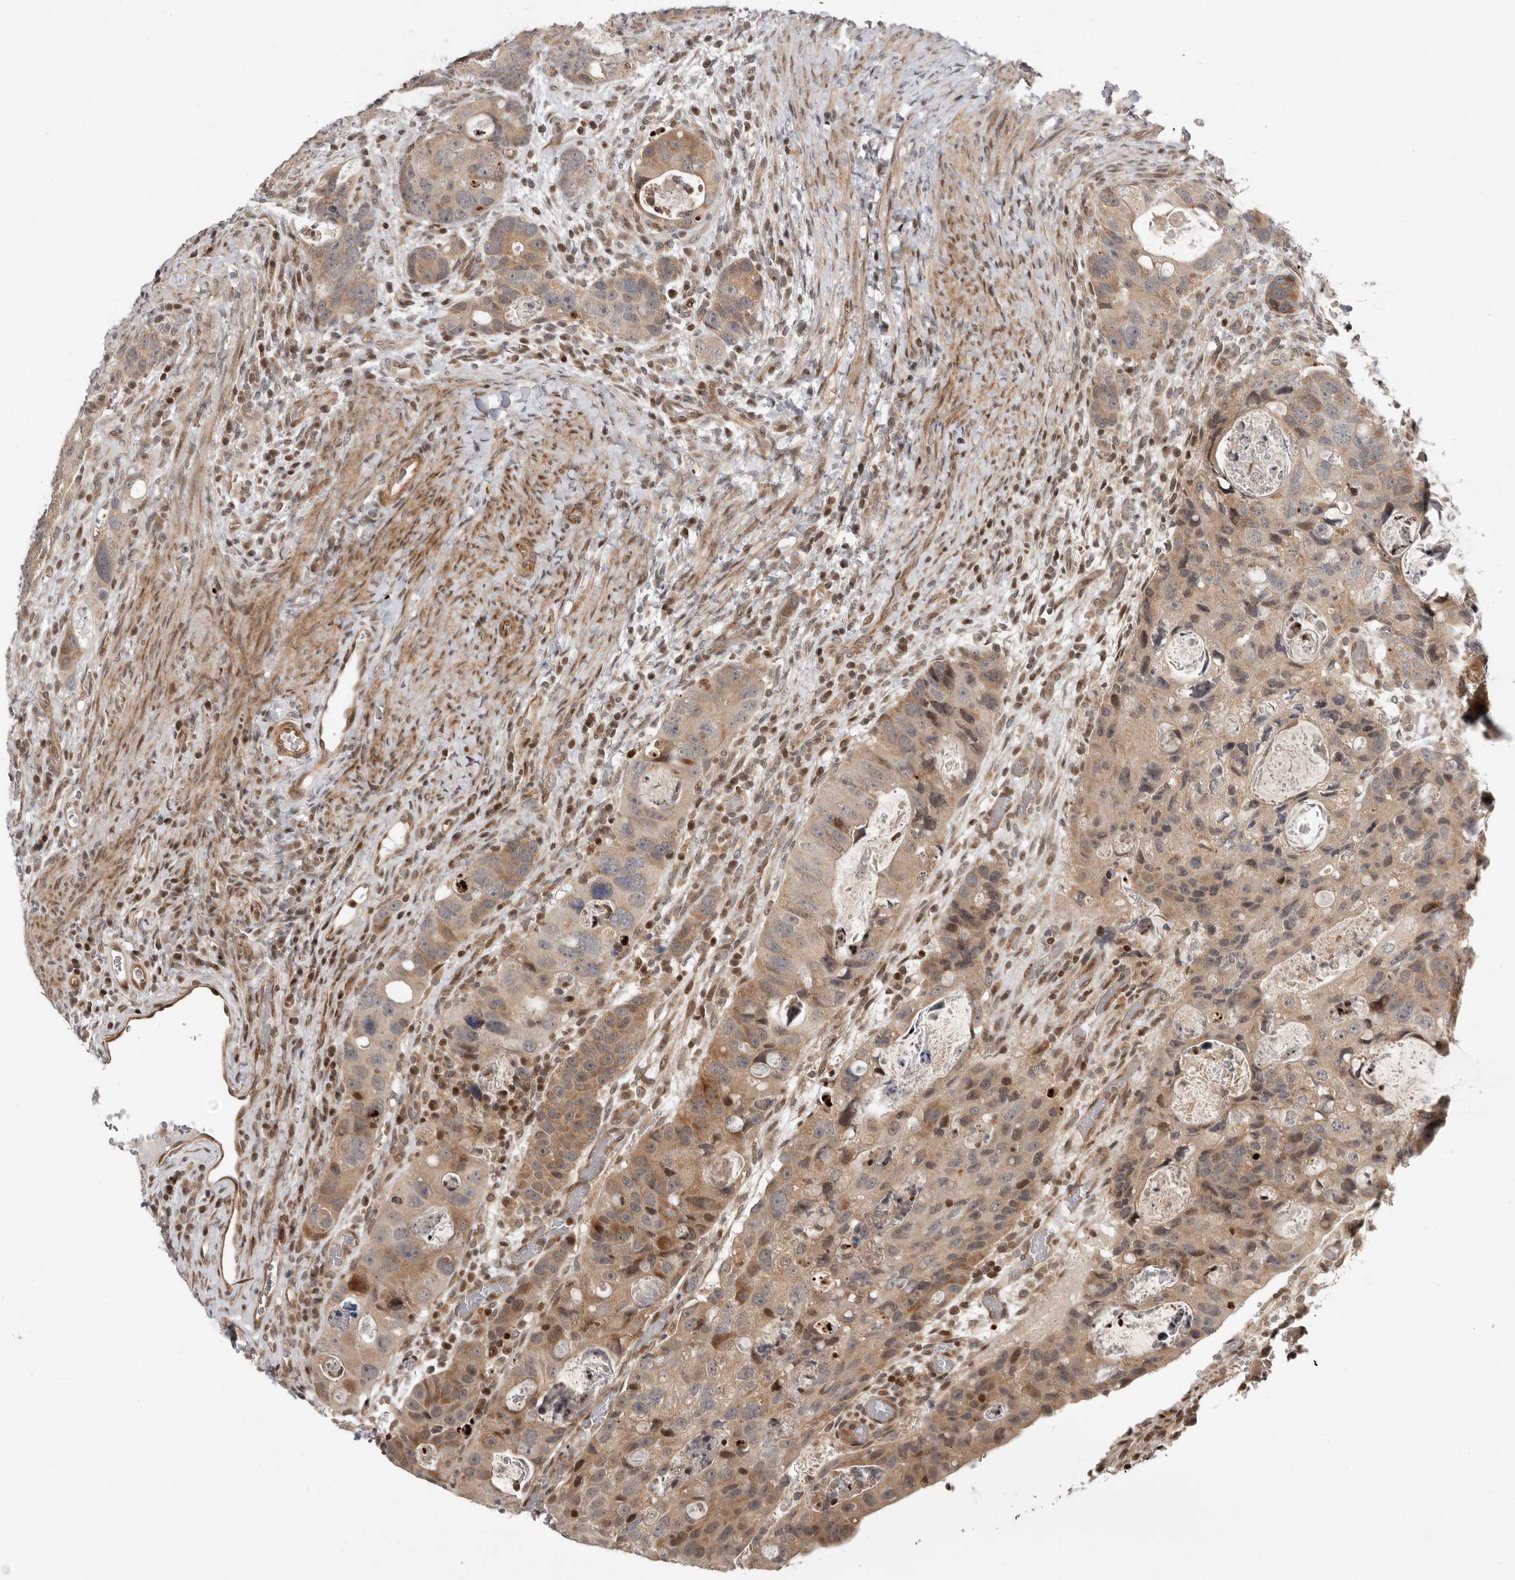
{"staining": {"intensity": "moderate", "quantity": "25%-75%", "location": "cytoplasmic/membranous,nuclear"}, "tissue": "colorectal cancer", "cell_type": "Tumor cells", "image_type": "cancer", "snomed": [{"axis": "morphology", "description": "Adenocarcinoma, NOS"}, {"axis": "topography", "description": "Rectum"}], "caption": "Colorectal cancer (adenocarcinoma) tissue shows moderate cytoplasmic/membranous and nuclear staining in approximately 25%-75% of tumor cells, visualized by immunohistochemistry.", "gene": "RABIF", "patient": {"sex": "male", "age": 59}}